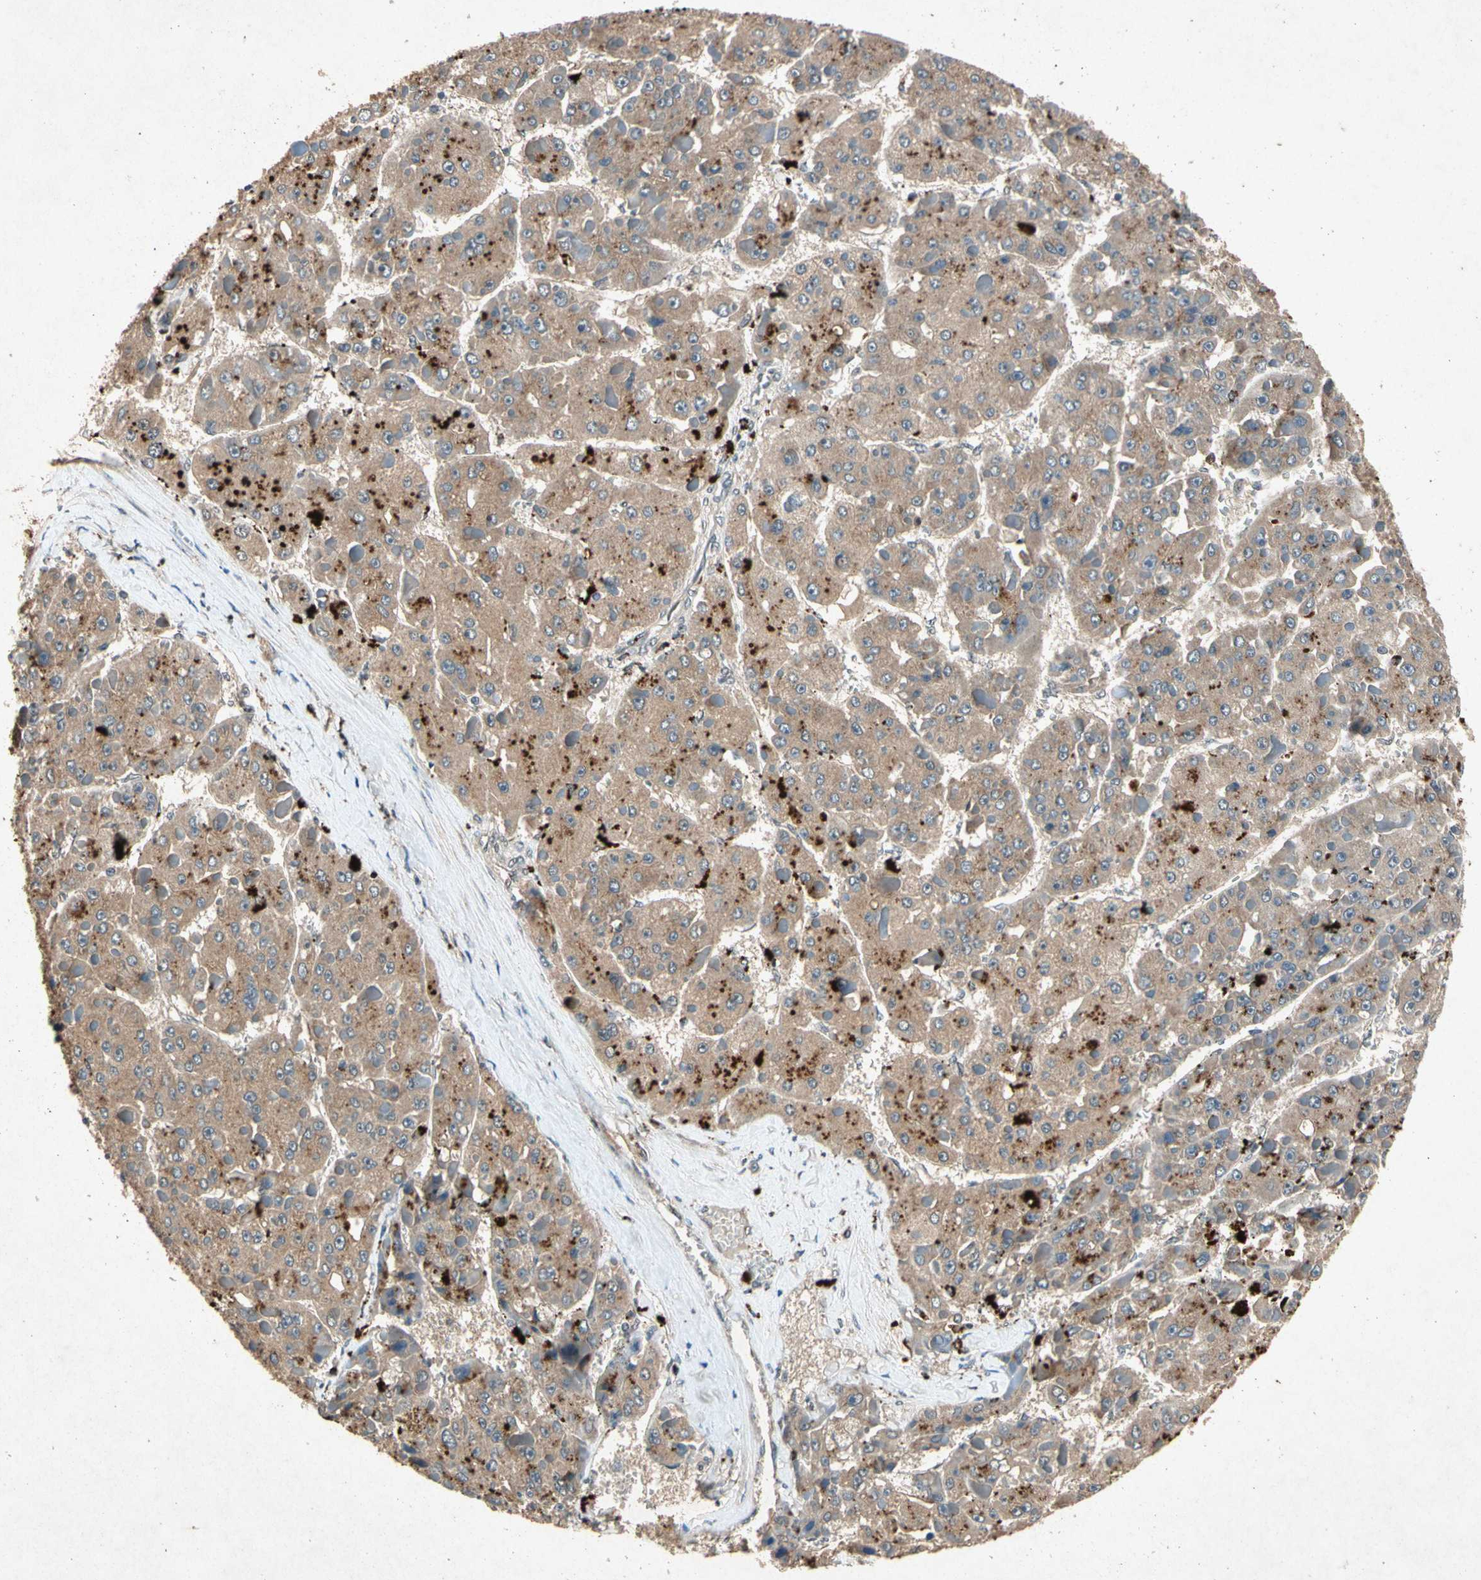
{"staining": {"intensity": "weak", "quantity": ">75%", "location": "cytoplasmic/membranous"}, "tissue": "liver cancer", "cell_type": "Tumor cells", "image_type": "cancer", "snomed": [{"axis": "morphology", "description": "Carcinoma, Hepatocellular, NOS"}, {"axis": "topography", "description": "Liver"}], "caption": "An image showing weak cytoplasmic/membranous expression in about >75% of tumor cells in liver cancer, as visualized by brown immunohistochemical staining.", "gene": "PML", "patient": {"sex": "female", "age": 73}}